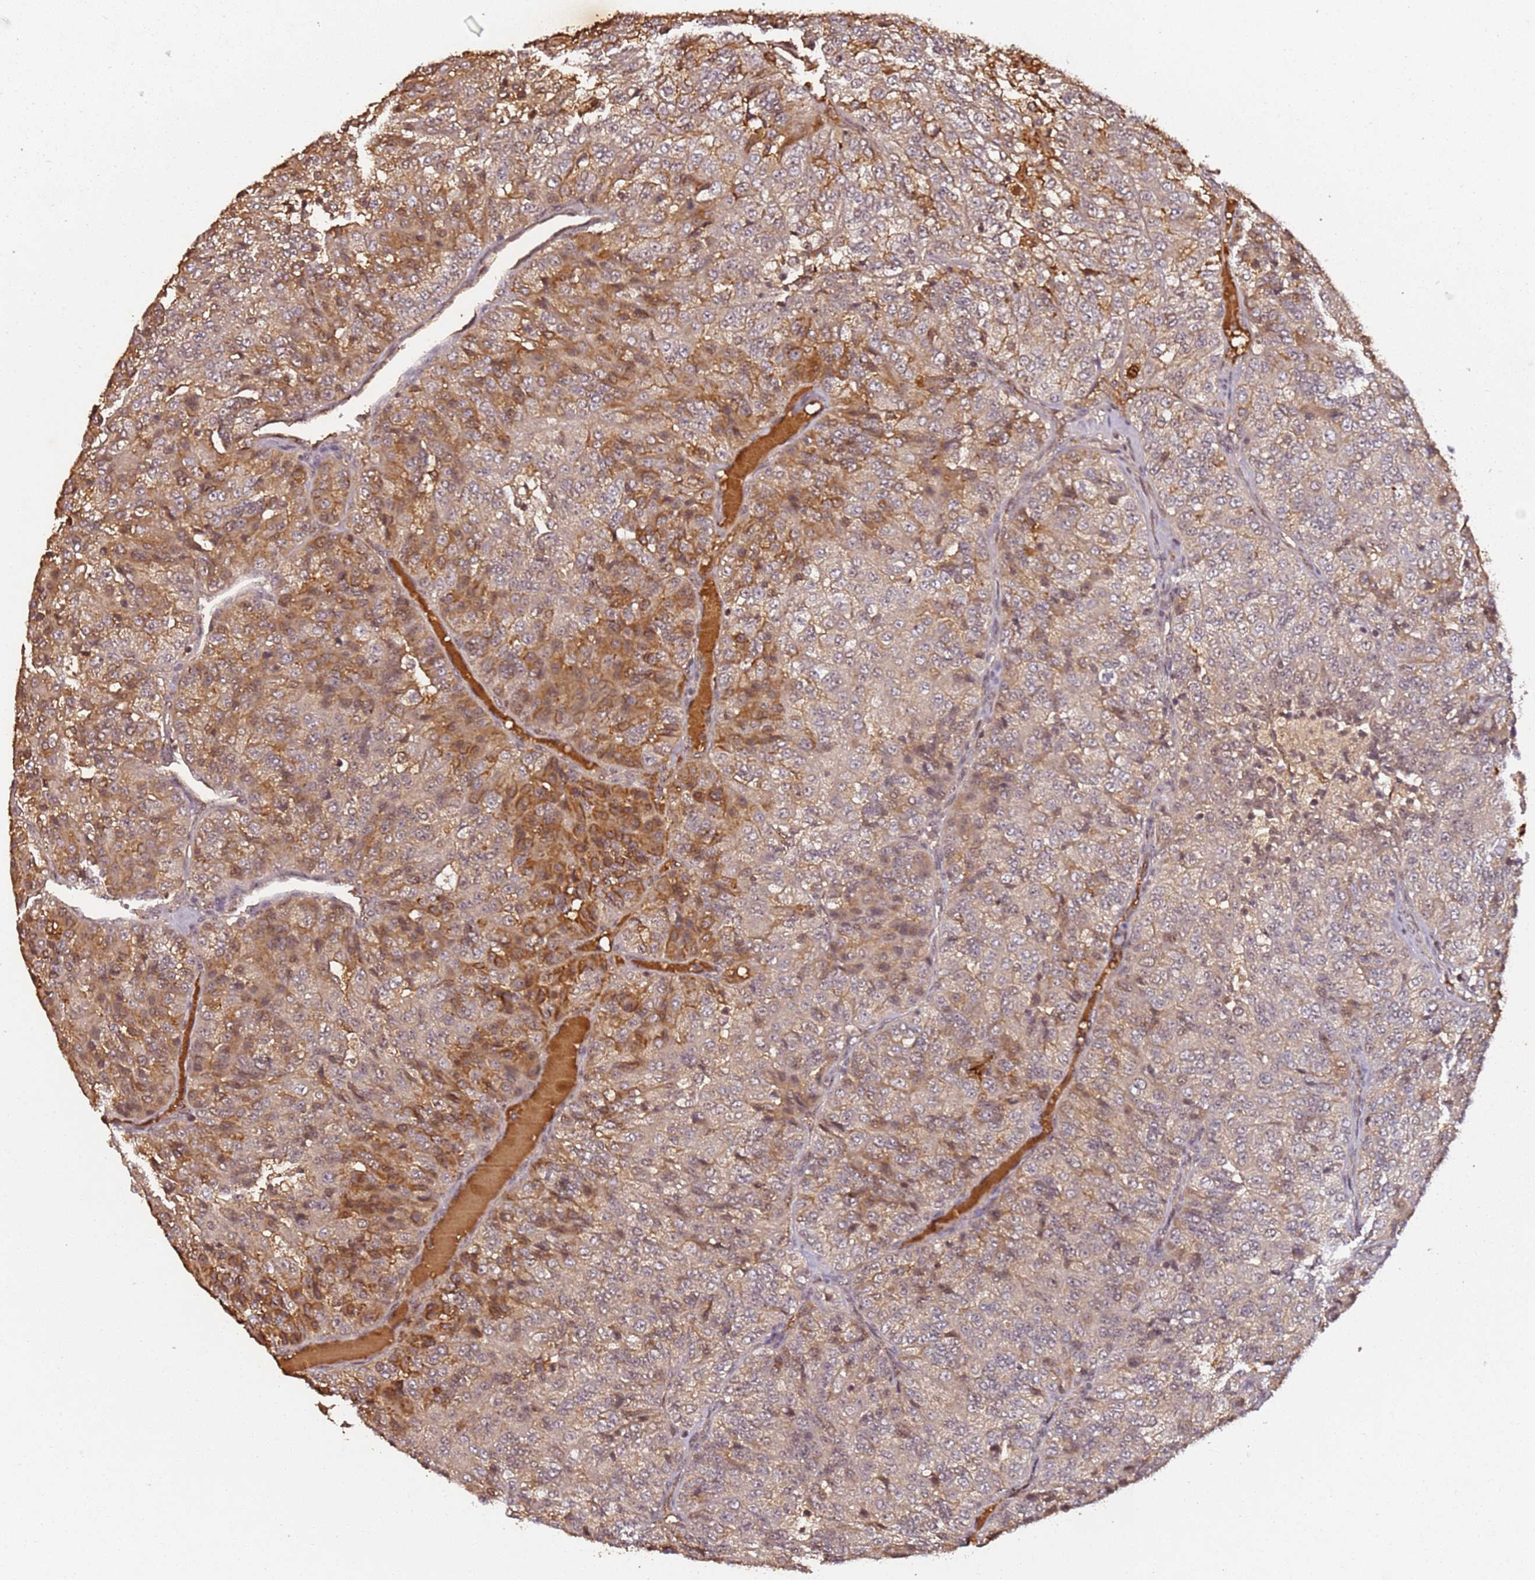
{"staining": {"intensity": "moderate", "quantity": "25%-75%", "location": "cytoplasmic/membranous,nuclear"}, "tissue": "renal cancer", "cell_type": "Tumor cells", "image_type": "cancer", "snomed": [{"axis": "morphology", "description": "Adenocarcinoma, NOS"}, {"axis": "topography", "description": "Kidney"}], "caption": "Immunohistochemical staining of renal cancer shows medium levels of moderate cytoplasmic/membranous and nuclear protein staining in about 25%-75% of tumor cells.", "gene": "COL1A2", "patient": {"sex": "female", "age": 63}}